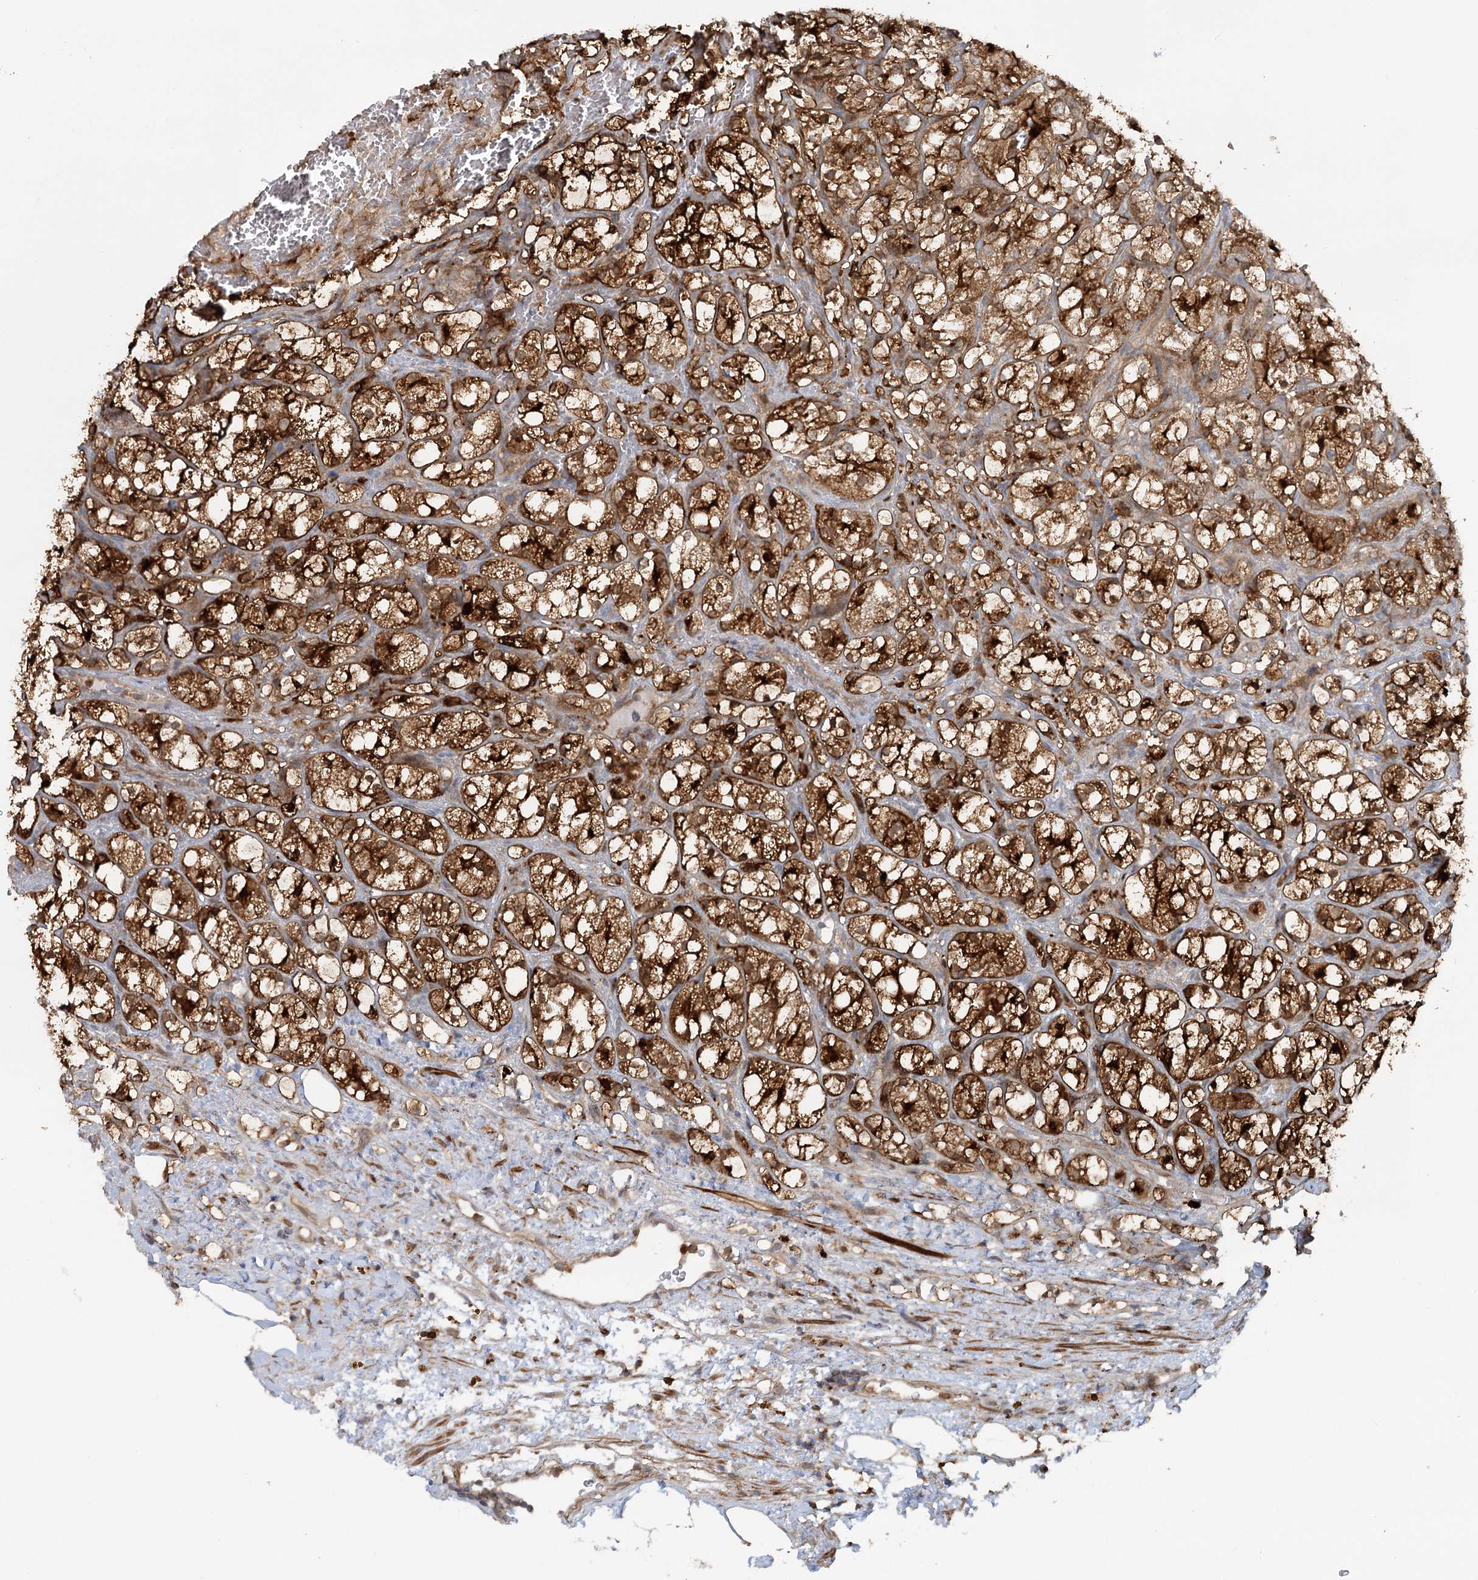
{"staining": {"intensity": "strong", "quantity": ">75%", "location": "cytoplasmic/membranous"}, "tissue": "renal cancer", "cell_type": "Tumor cells", "image_type": "cancer", "snomed": [{"axis": "morphology", "description": "Adenocarcinoma, NOS"}, {"axis": "topography", "description": "Kidney"}], "caption": "DAB immunohistochemical staining of renal cancer demonstrates strong cytoplasmic/membranous protein positivity in about >75% of tumor cells. (Stains: DAB in brown, nuclei in blue, Microscopy: brightfield microscopy at high magnification).", "gene": "GBE1", "patient": {"sex": "female", "age": 69}}